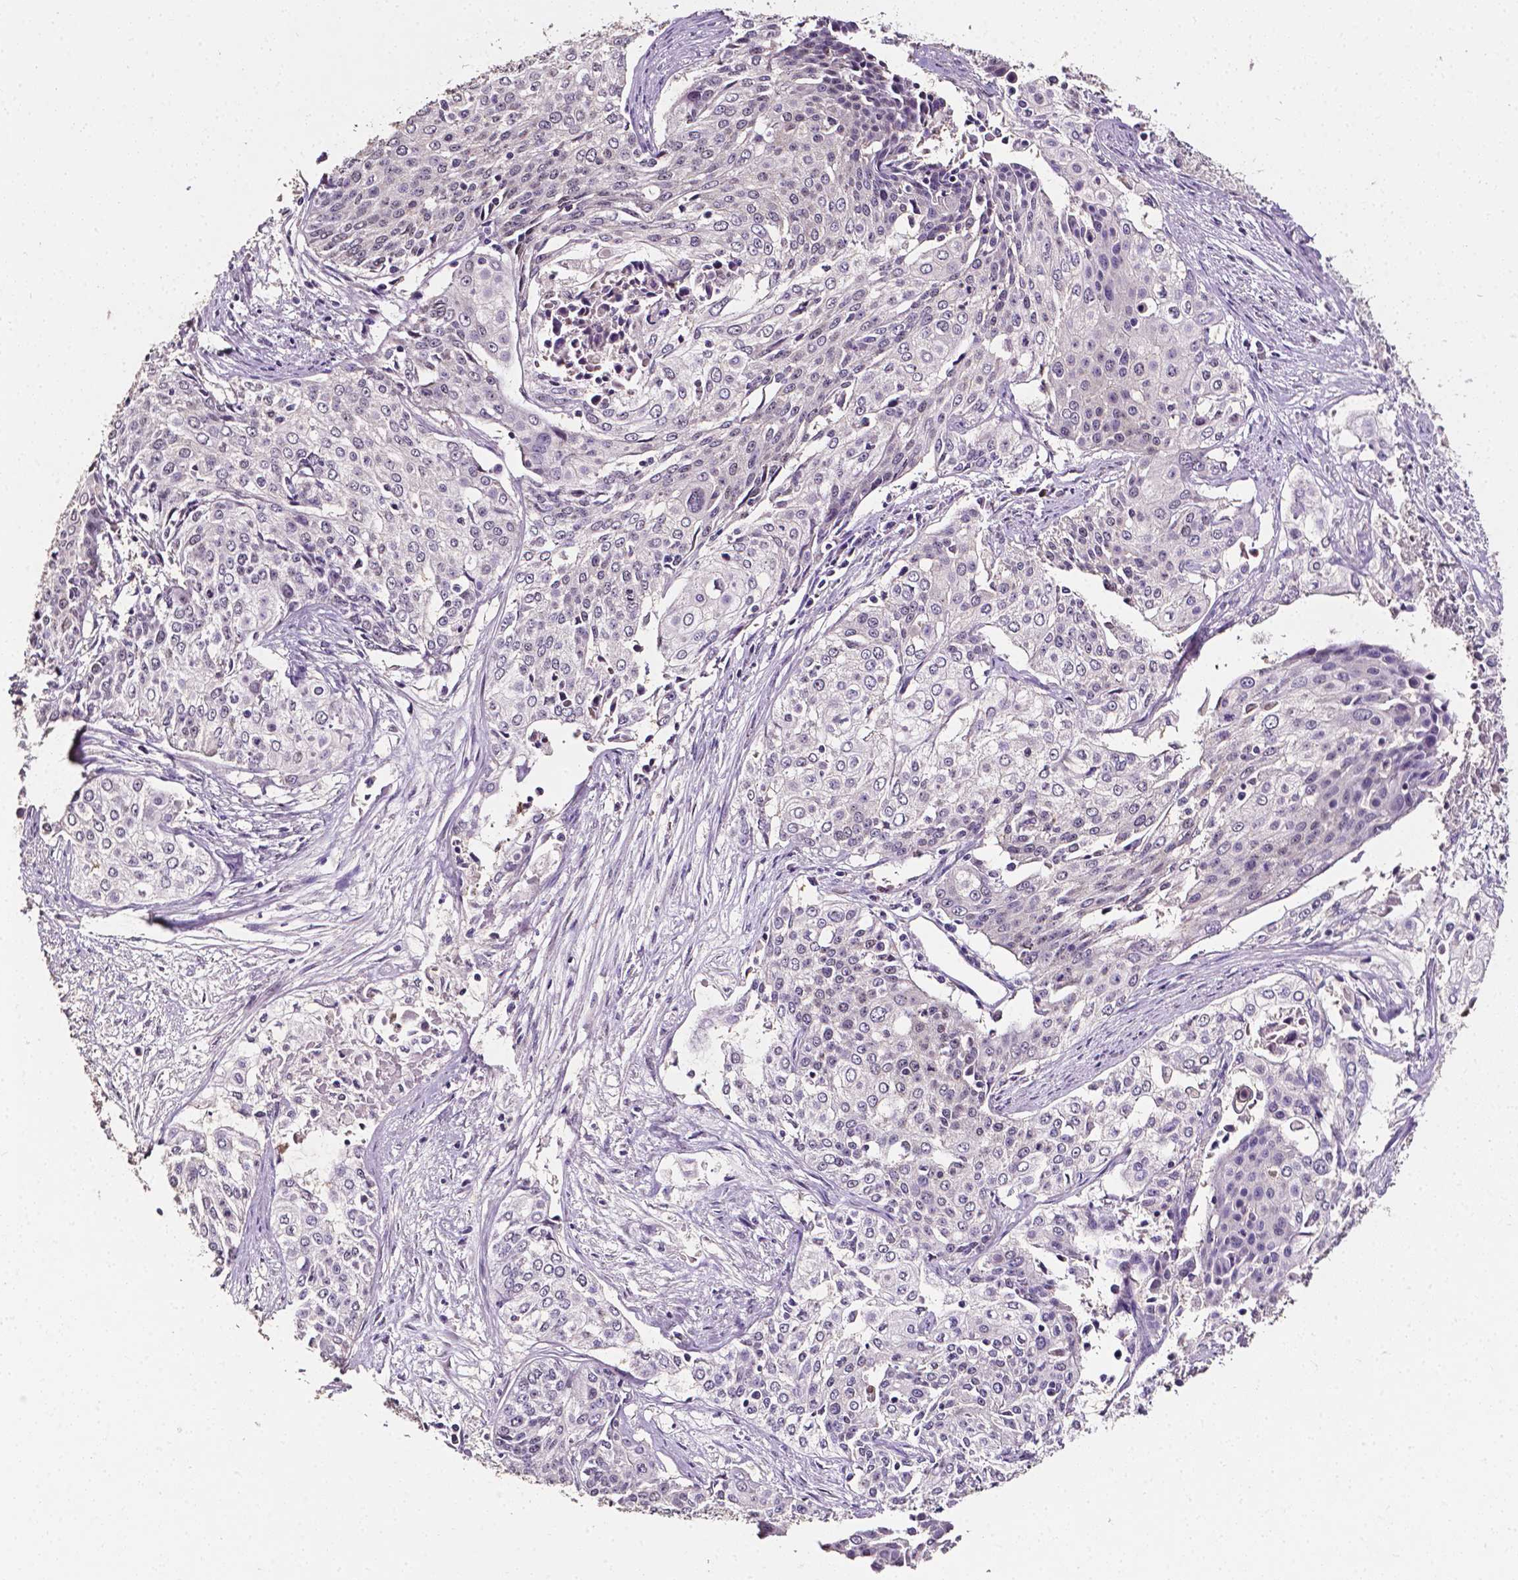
{"staining": {"intensity": "negative", "quantity": "none", "location": "none"}, "tissue": "cervical cancer", "cell_type": "Tumor cells", "image_type": "cancer", "snomed": [{"axis": "morphology", "description": "Squamous cell carcinoma, NOS"}, {"axis": "topography", "description": "Cervix"}], "caption": "Immunohistochemistry (IHC) micrograph of cervical cancer stained for a protein (brown), which shows no staining in tumor cells.", "gene": "PSAT1", "patient": {"sex": "female", "age": 39}}